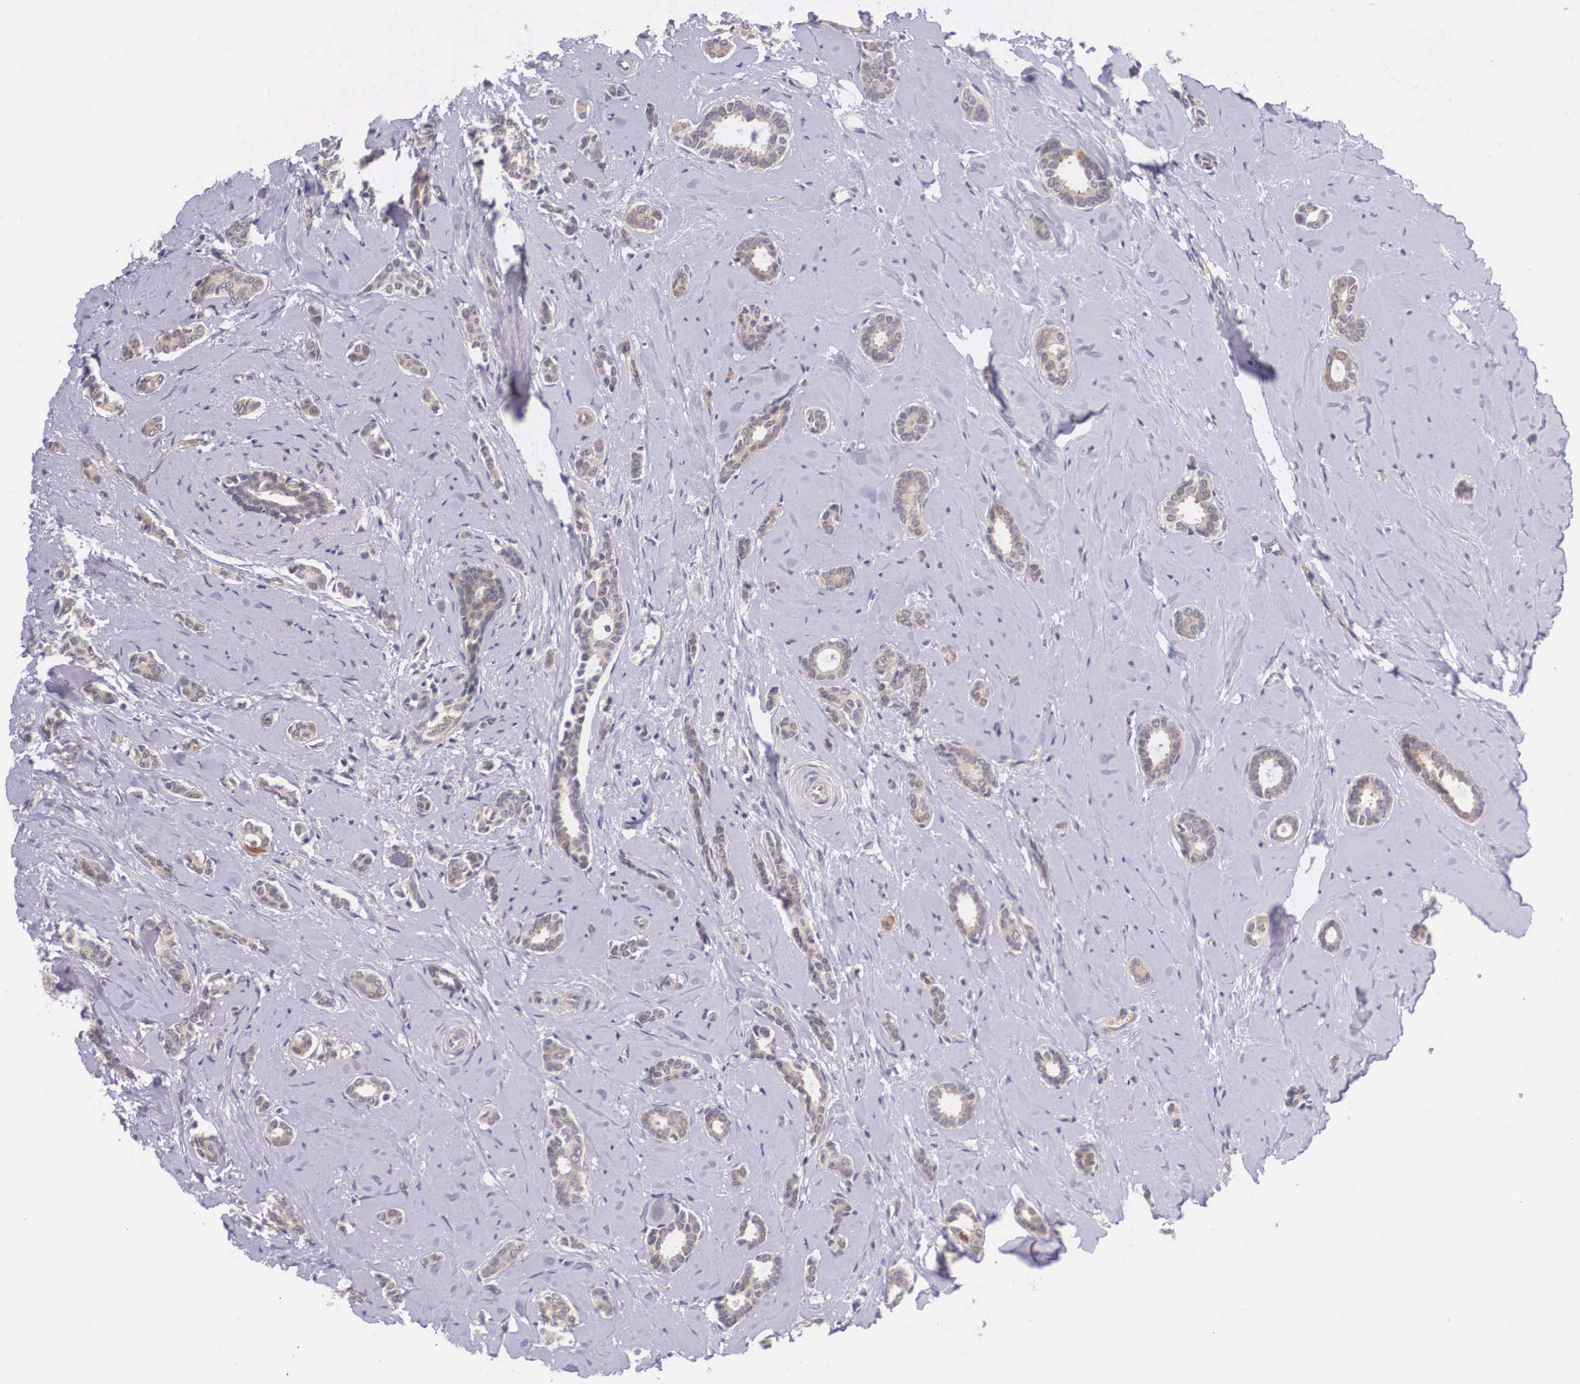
{"staining": {"intensity": "weak", "quantity": "25%-75%", "location": "cytoplasmic/membranous"}, "tissue": "breast cancer", "cell_type": "Tumor cells", "image_type": "cancer", "snomed": [{"axis": "morphology", "description": "Duct carcinoma"}, {"axis": "topography", "description": "Breast"}], "caption": "Breast cancer stained with IHC displays weak cytoplasmic/membranous positivity in approximately 25%-75% of tumor cells.", "gene": "IGBP1", "patient": {"sex": "female", "age": 50}}